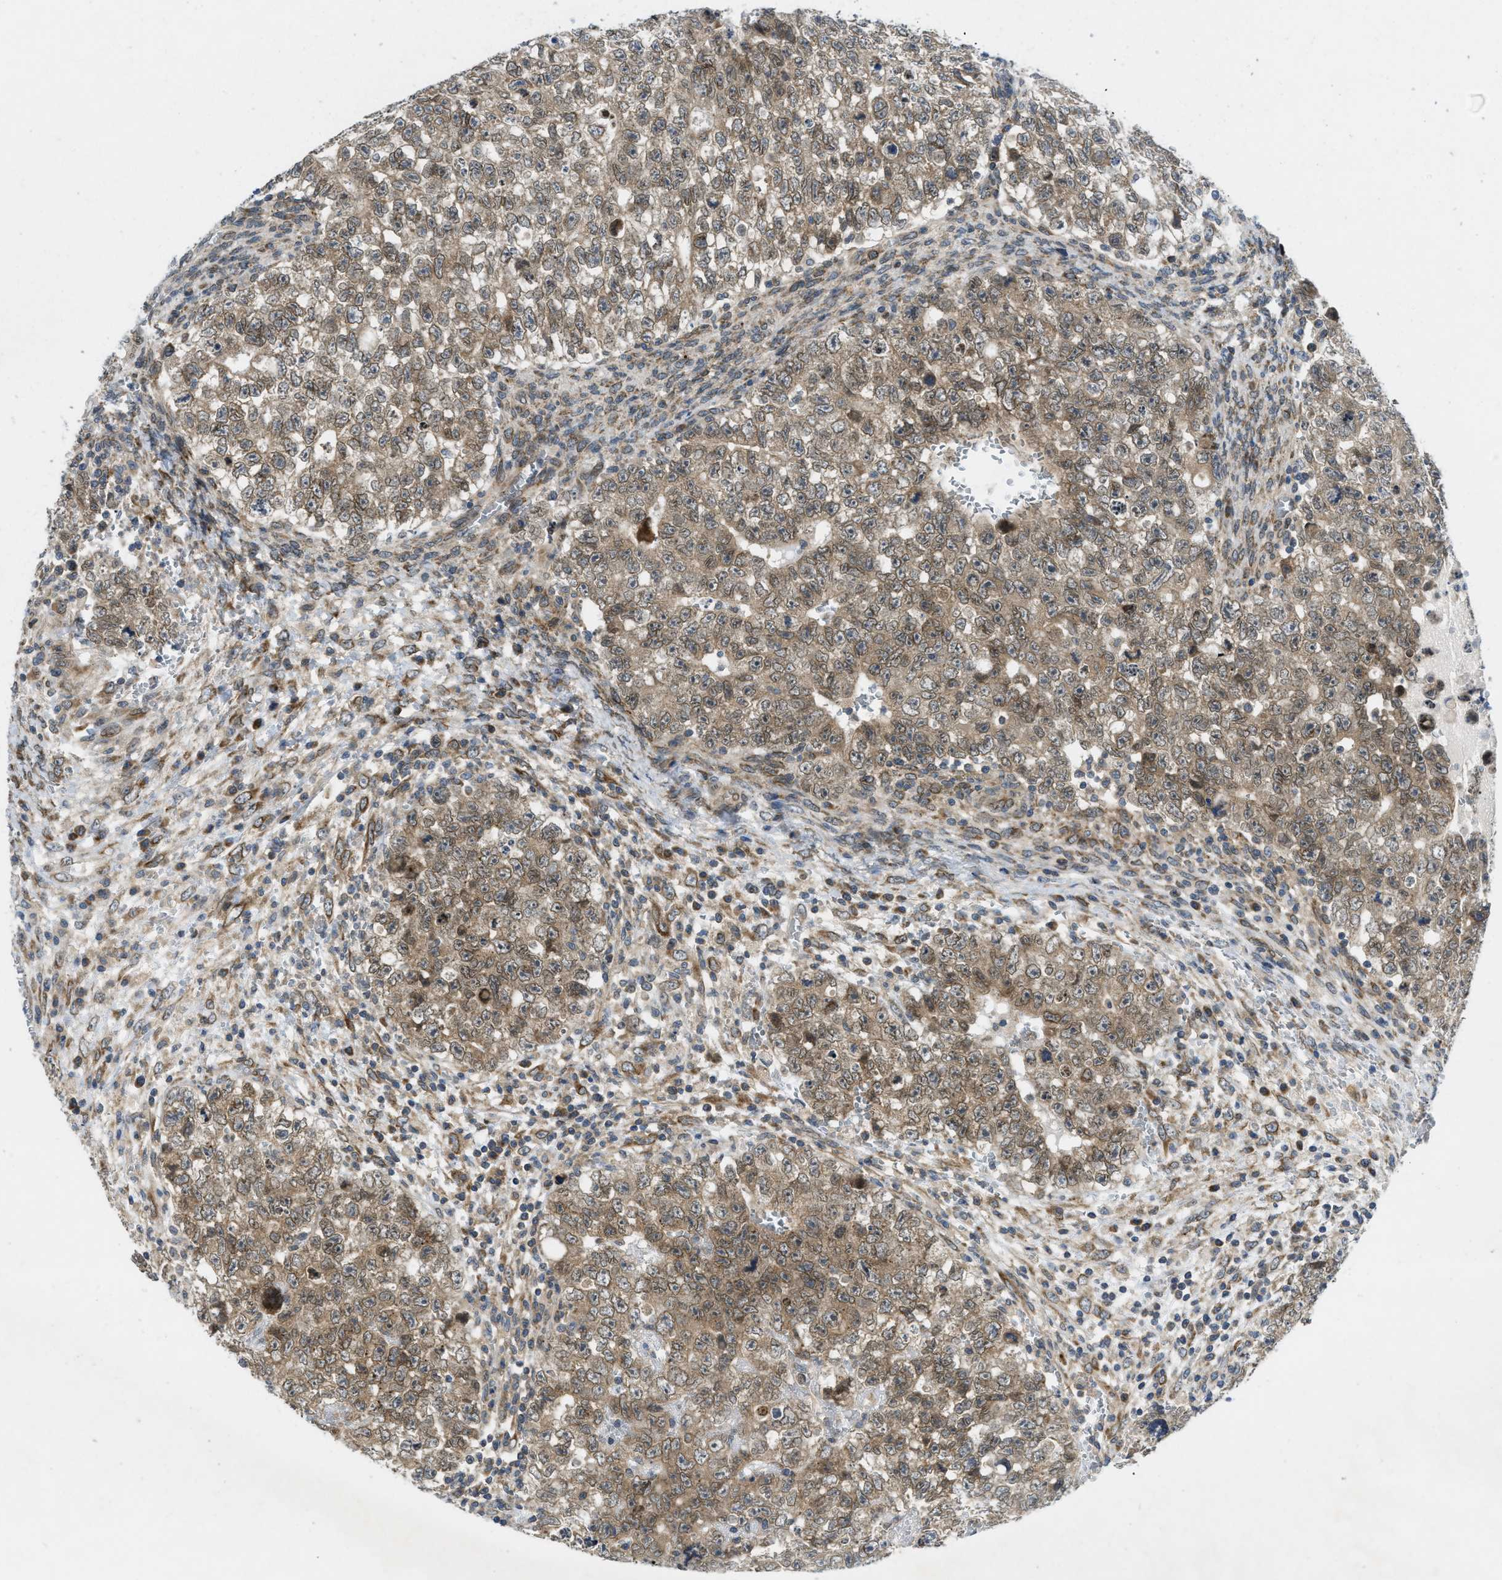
{"staining": {"intensity": "weak", "quantity": ">75%", "location": "cytoplasmic/membranous"}, "tissue": "testis cancer", "cell_type": "Tumor cells", "image_type": "cancer", "snomed": [{"axis": "morphology", "description": "Seminoma, NOS"}, {"axis": "morphology", "description": "Carcinoma, Embryonal, NOS"}, {"axis": "topography", "description": "Testis"}], "caption": "This image reveals immunohistochemistry staining of testis cancer, with low weak cytoplasmic/membranous expression in about >75% of tumor cells.", "gene": "EIF2AK3", "patient": {"sex": "male", "age": 38}}